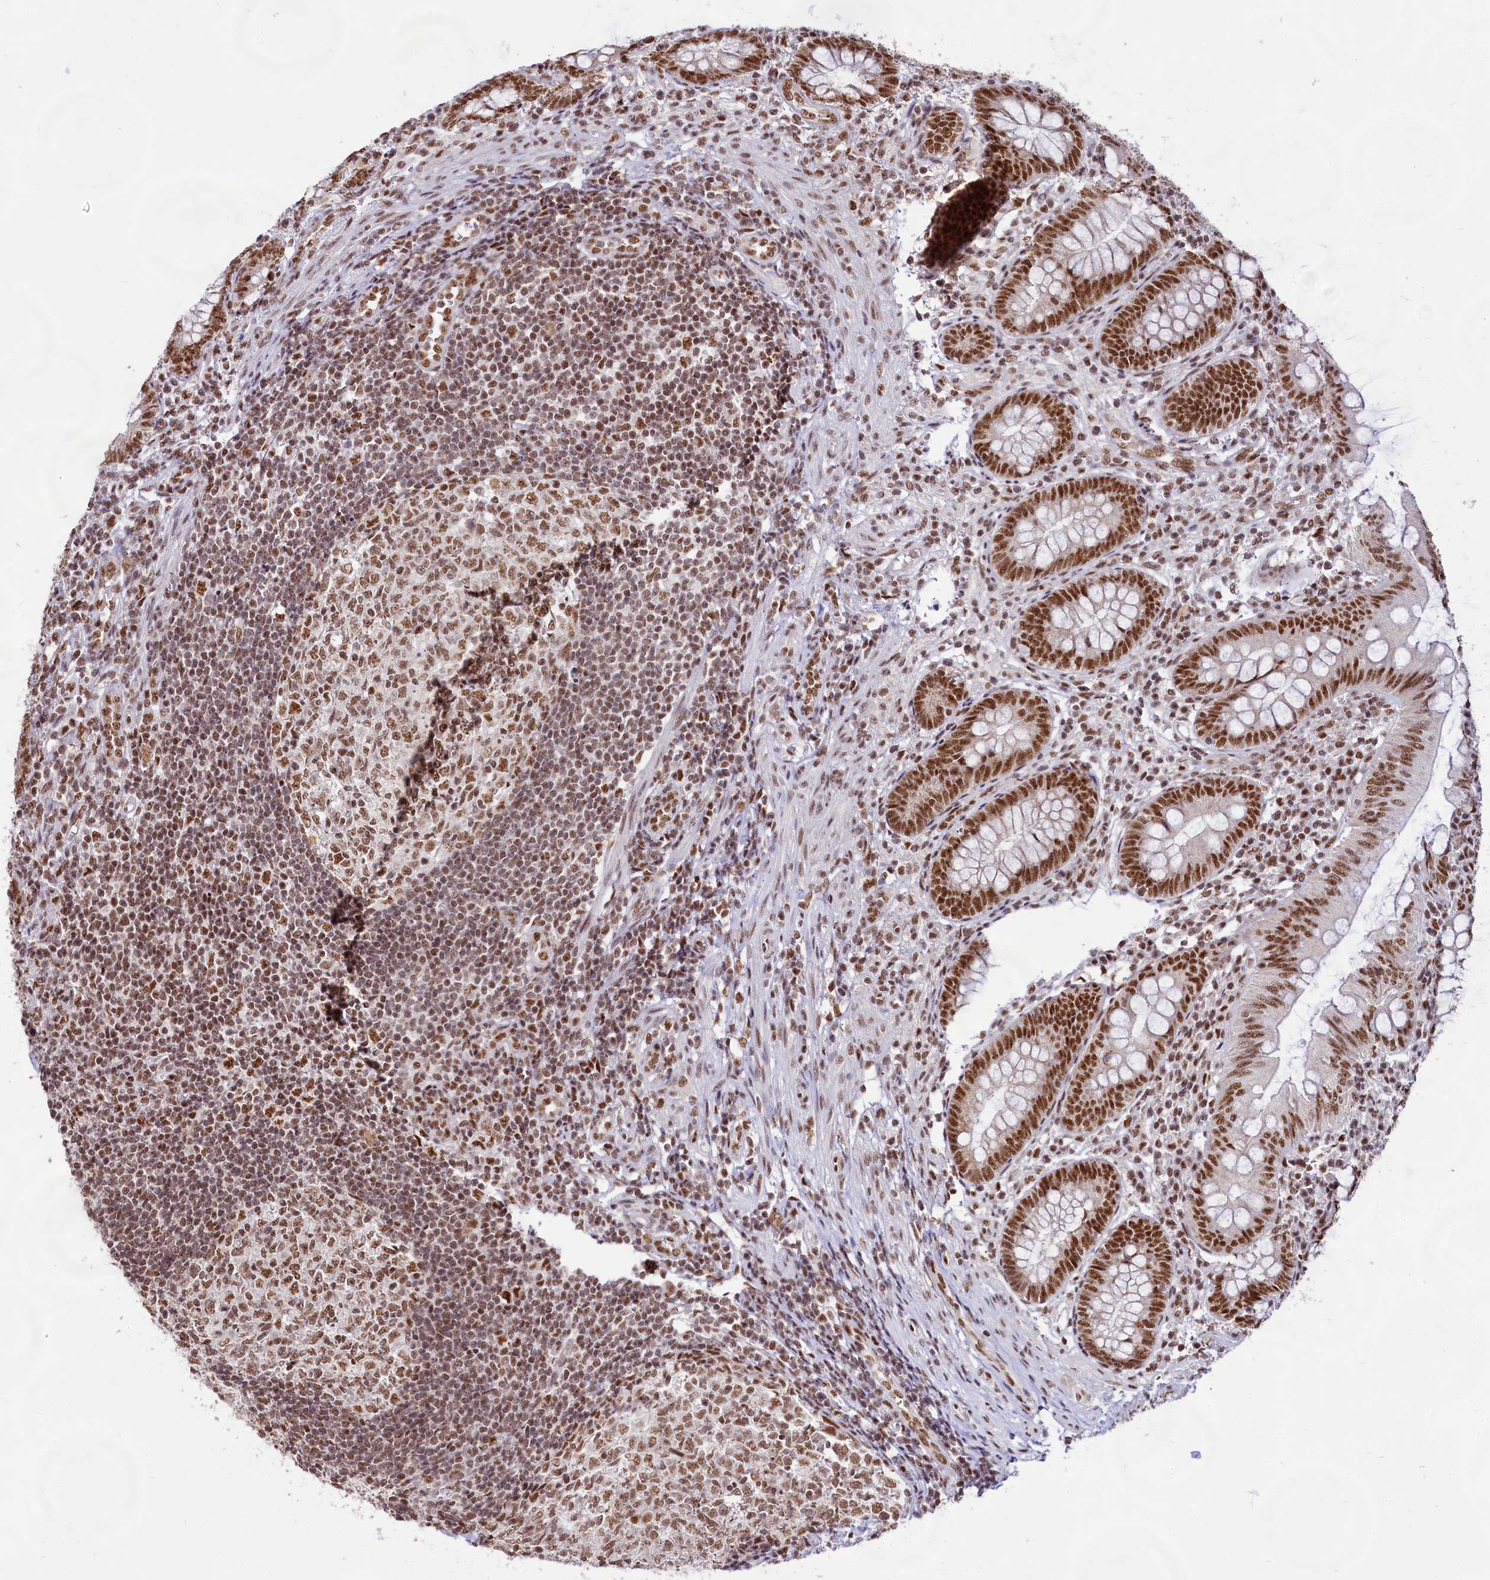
{"staining": {"intensity": "strong", "quantity": ">75%", "location": "nuclear"}, "tissue": "appendix", "cell_type": "Glandular cells", "image_type": "normal", "snomed": [{"axis": "morphology", "description": "Normal tissue, NOS"}, {"axis": "topography", "description": "Appendix"}], "caption": "Appendix stained for a protein exhibits strong nuclear positivity in glandular cells. (Stains: DAB (3,3'-diaminobenzidine) in brown, nuclei in blue, Microscopy: brightfield microscopy at high magnification).", "gene": "HIRA", "patient": {"sex": "male", "age": 14}}